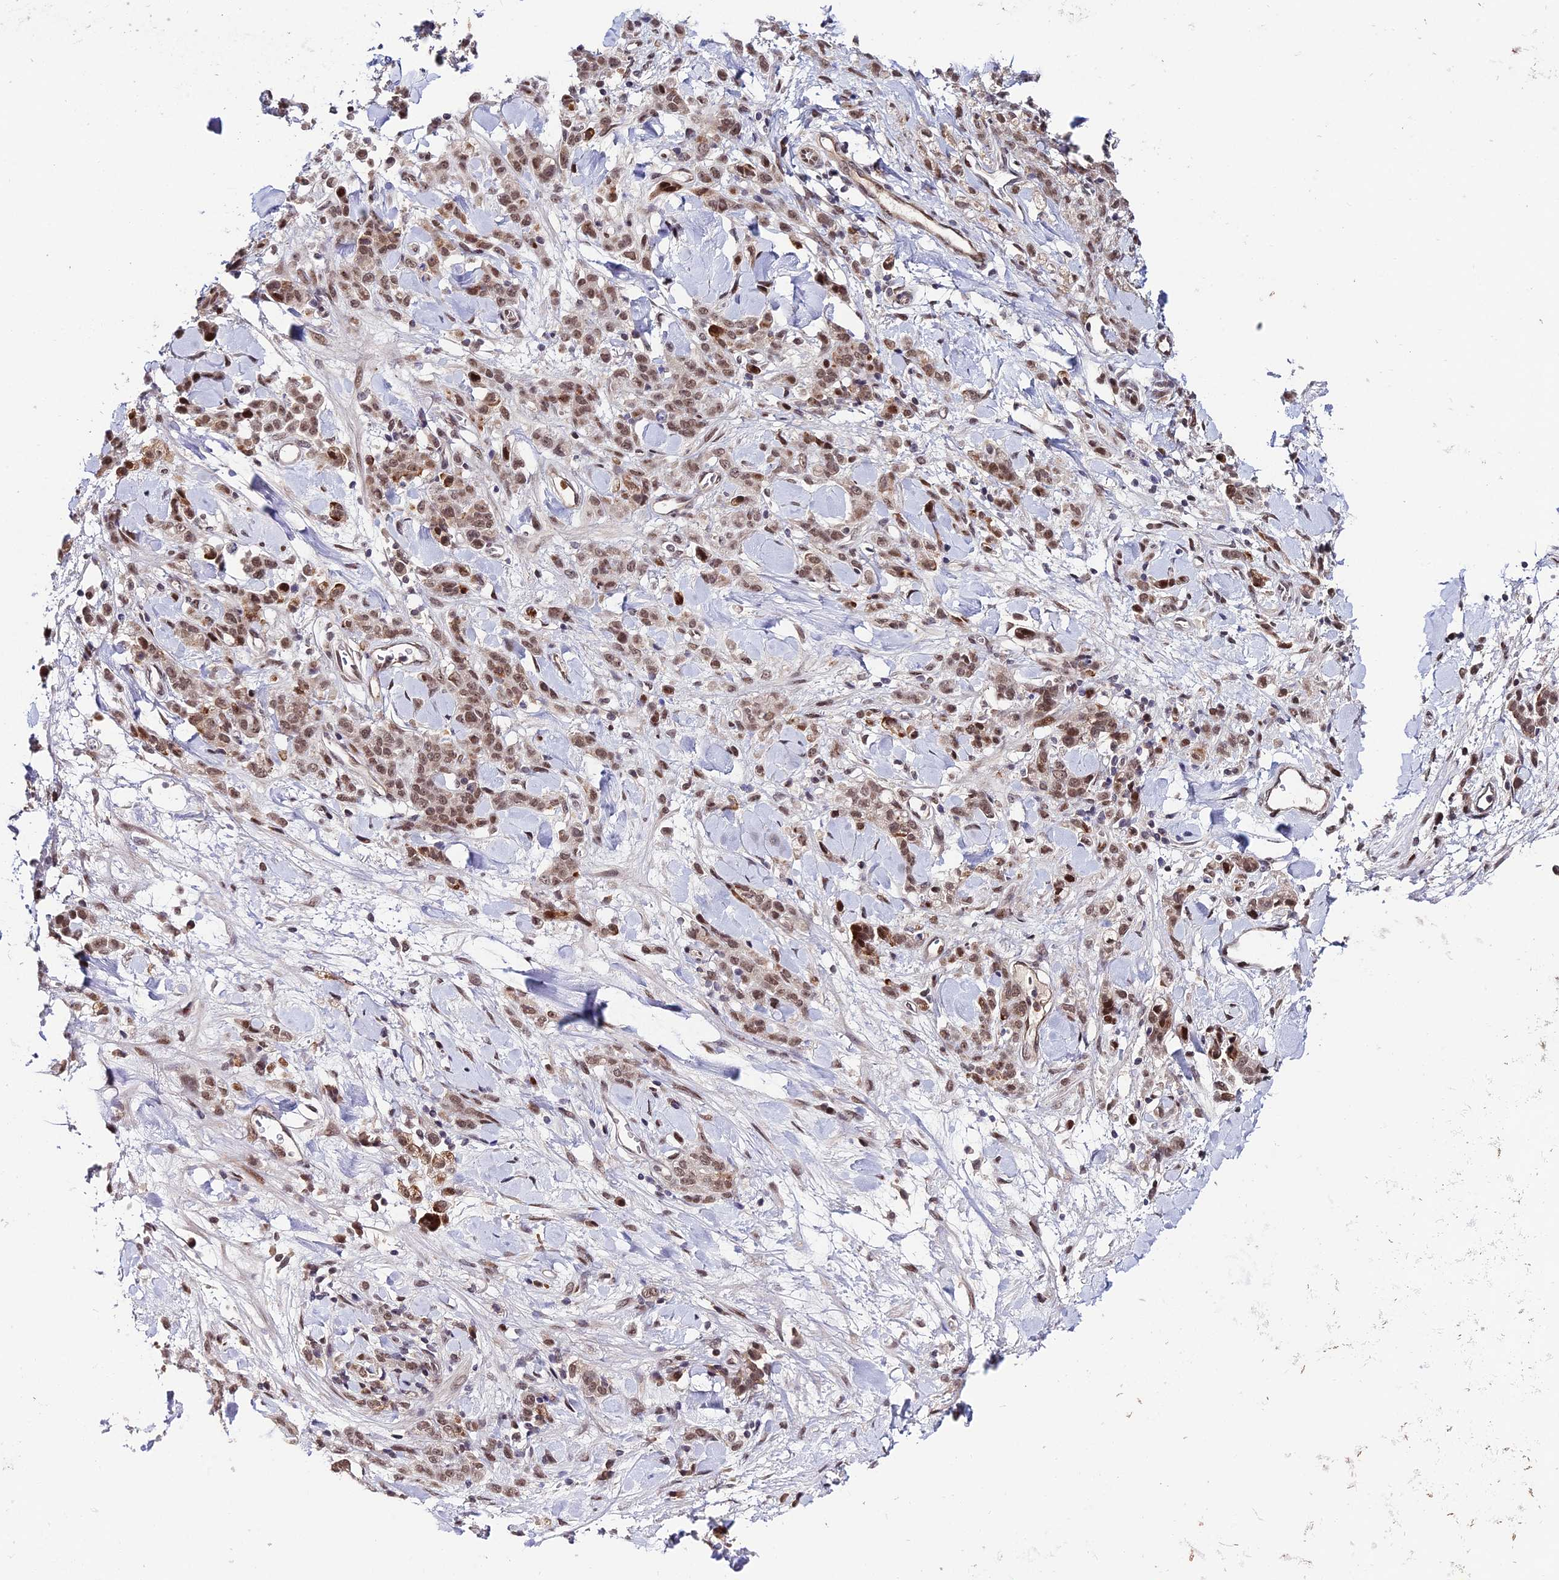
{"staining": {"intensity": "moderate", "quantity": ">75%", "location": "nuclear"}, "tissue": "stomach cancer", "cell_type": "Tumor cells", "image_type": "cancer", "snomed": [{"axis": "morphology", "description": "Normal tissue, NOS"}, {"axis": "morphology", "description": "Adenocarcinoma, NOS"}, {"axis": "topography", "description": "Stomach"}], "caption": "This is a photomicrograph of IHC staining of adenocarcinoma (stomach), which shows moderate staining in the nuclear of tumor cells.", "gene": "SYT15", "patient": {"sex": "male", "age": 82}}